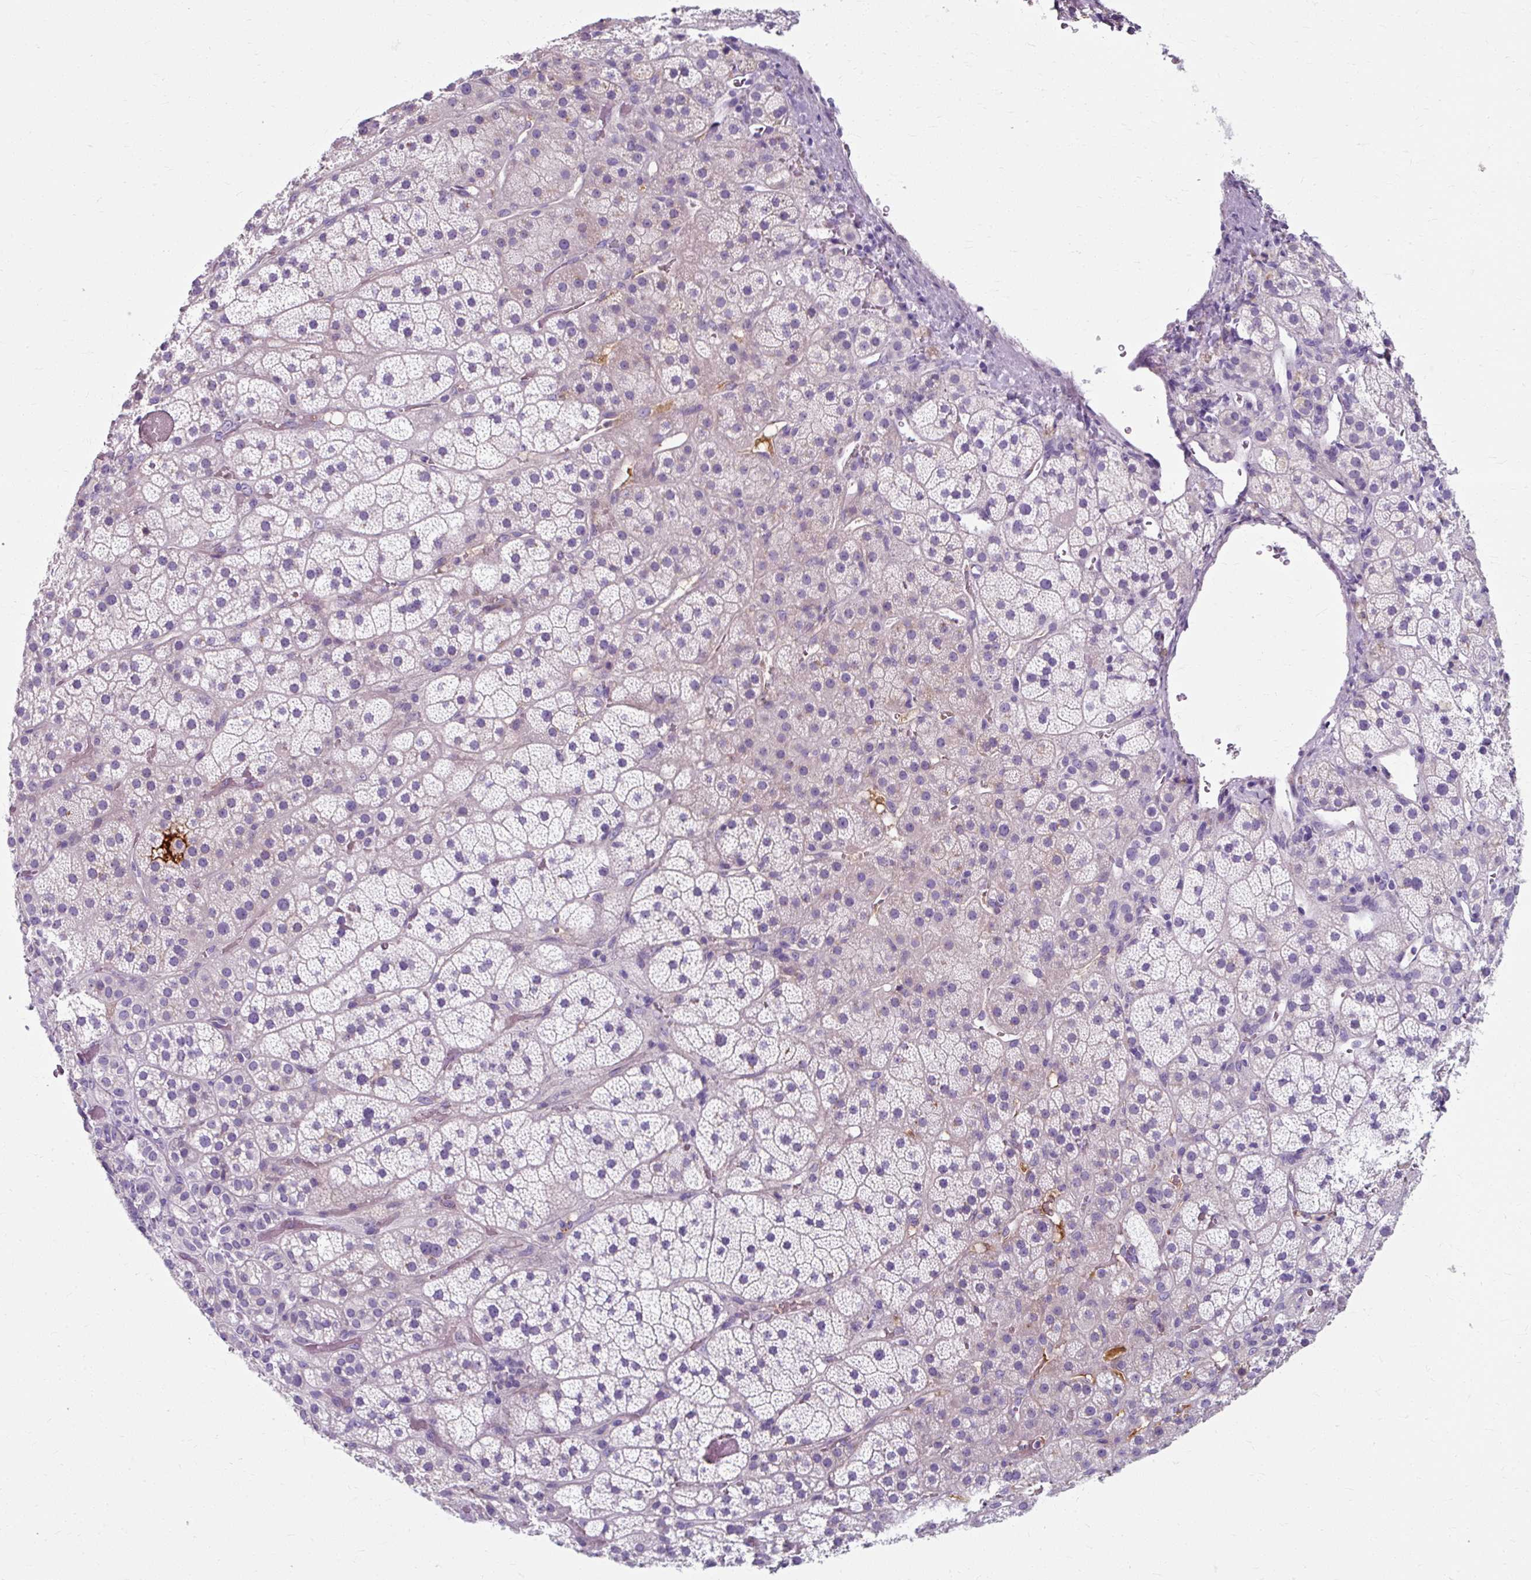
{"staining": {"intensity": "negative", "quantity": "none", "location": "none"}, "tissue": "adrenal gland", "cell_type": "Glandular cells", "image_type": "normal", "snomed": [{"axis": "morphology", "description": "Normal tissue, NOS"}, {"axis": "topography", "description": "Adrenal gland"}], "caption": "Immunohistochemistry micrograph of benign adrenal gland: adrenal gland stained with DAB demonstrates no significant protein expression in glandular cells.", "gene": "ZNF555", "patient": {"sex": "male", "age": 57}}